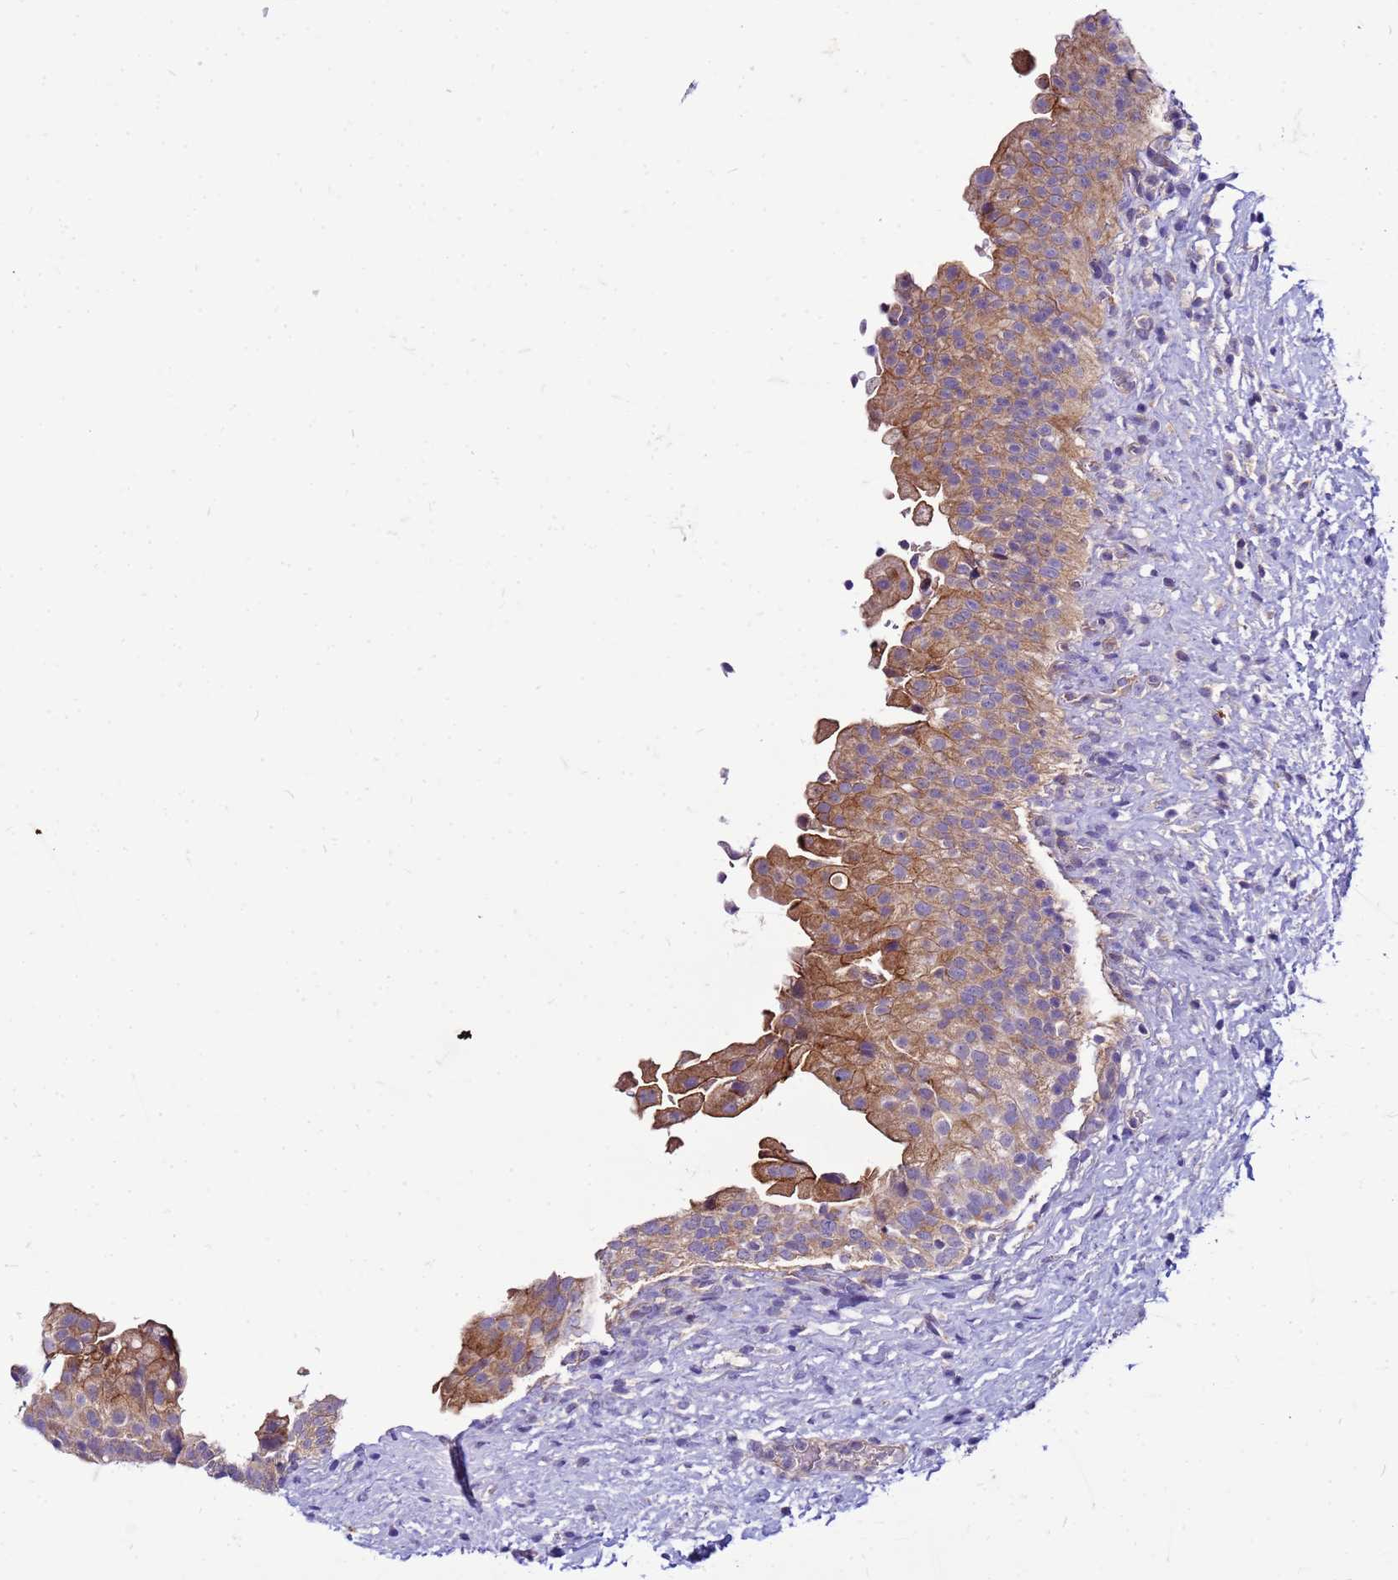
{"staining": {"intensity": "moderate", "quantity": ">75%", "location": "cytoplasmic/membranous"}, "tissue": "urinary bladder", "cell_type": "Urothelial cells", "image_type": "normal", "snomed": [{"axis": "morphology", "description": "Normal tissue, NOS"}, {"axis": "topography", "description": "Urinary bladder"}], "caption": "Immunohistochemistry (DAB) staining of unremarkable urinary bladder demonstrates moderate cytoplasmic/membranous protein expression in approximately >75% of urothelial cells.", "gene": "PKD1", "patient": {"sex": "female", "age": 27}}